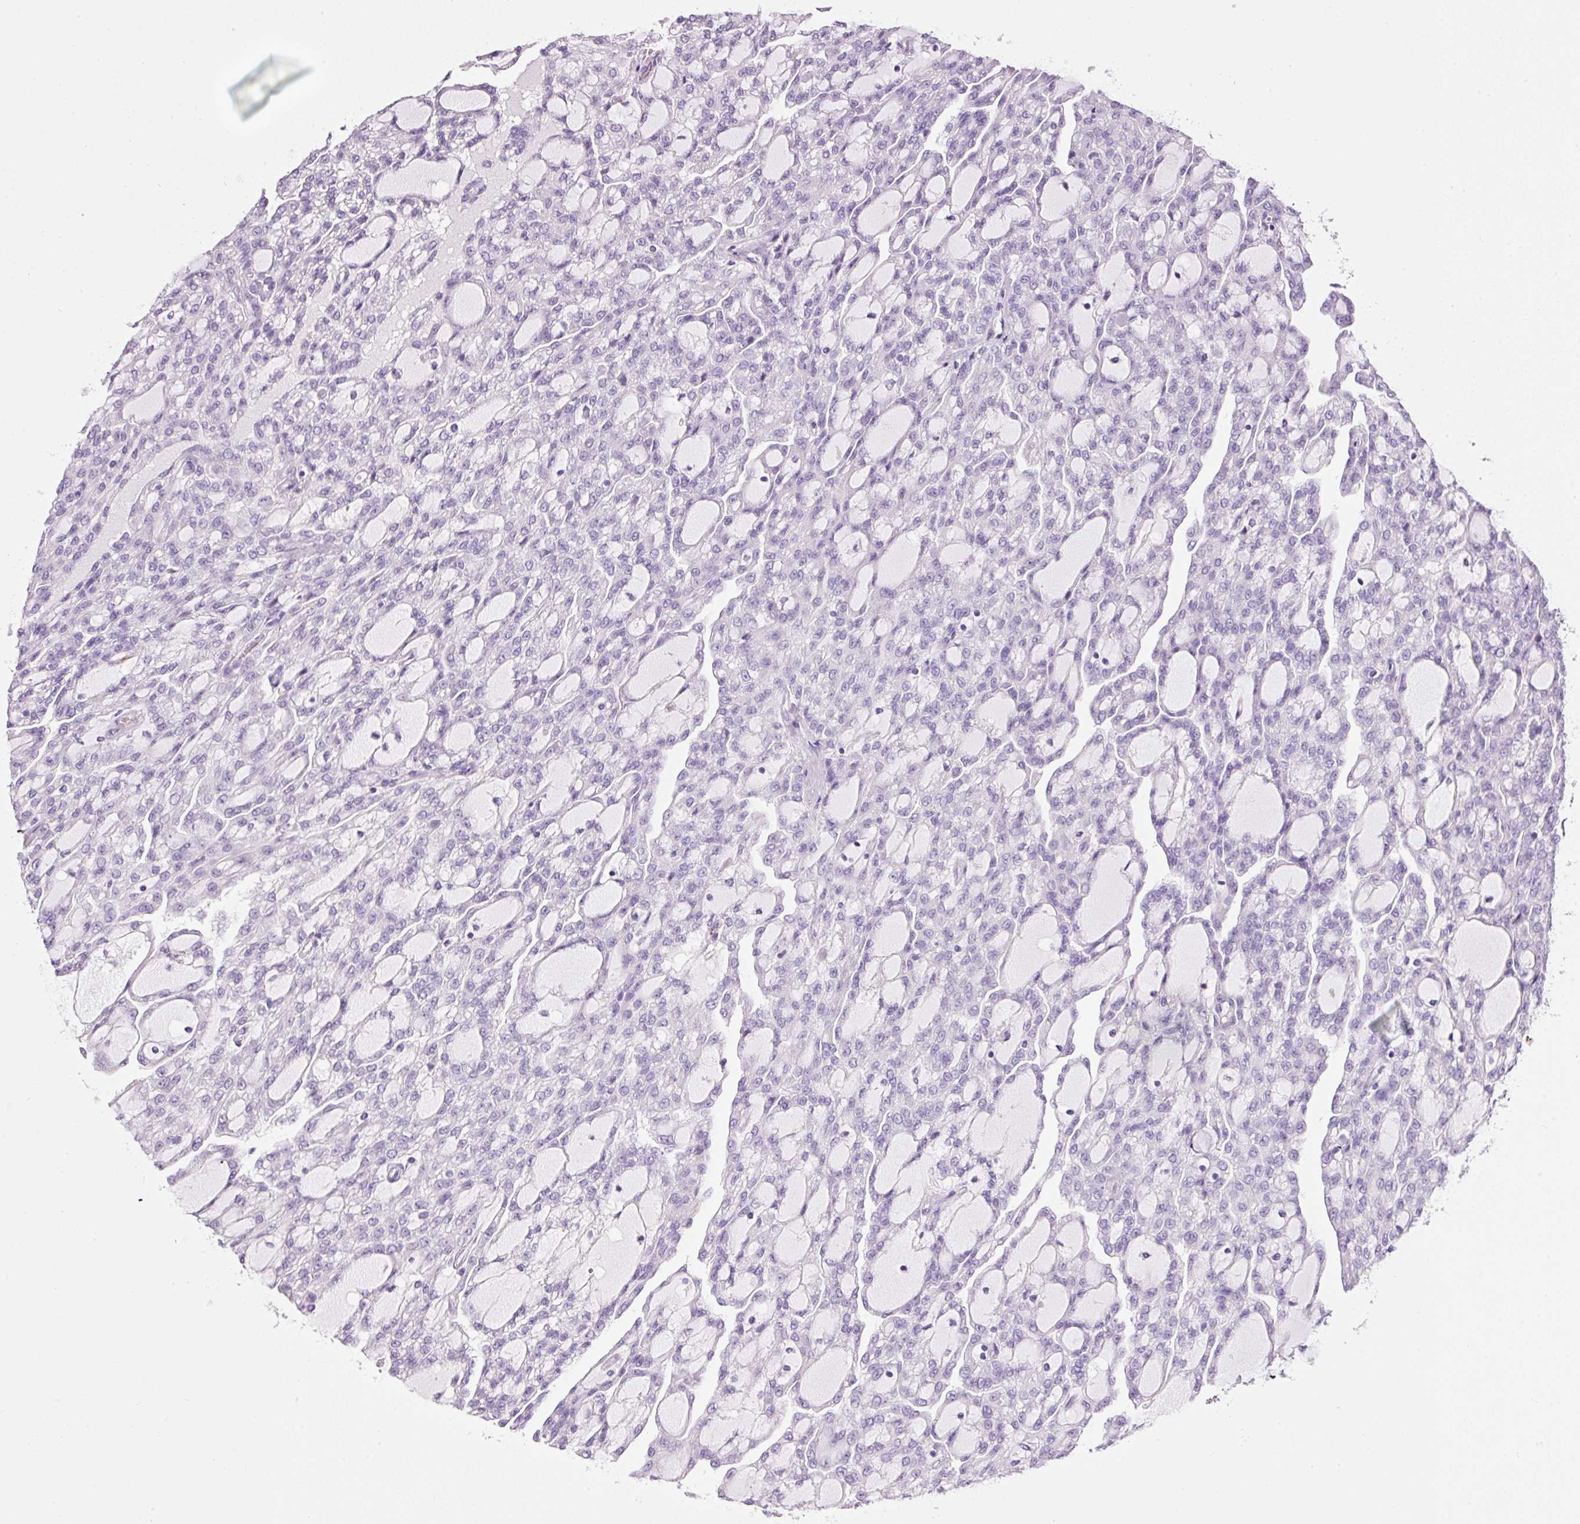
{"staining": {"intensity": "negative", "quantity": "none", "location": "none"}, "tissue": "renal cancer", "cell_type": "Tumor cells", "image_type": "cancer", "snomed": [{"axis": "morphology", "description": "Adenocarcinoma, NOS"}, {"axis": "topography", "description": "Kidney"}], "caption": "Immunohistochemical staining of human renal adenocarcinoma demonstrates no significant positivity in tumor cells.", "gene": "BSND", "patient": {"sex": "male", "age": 63}}